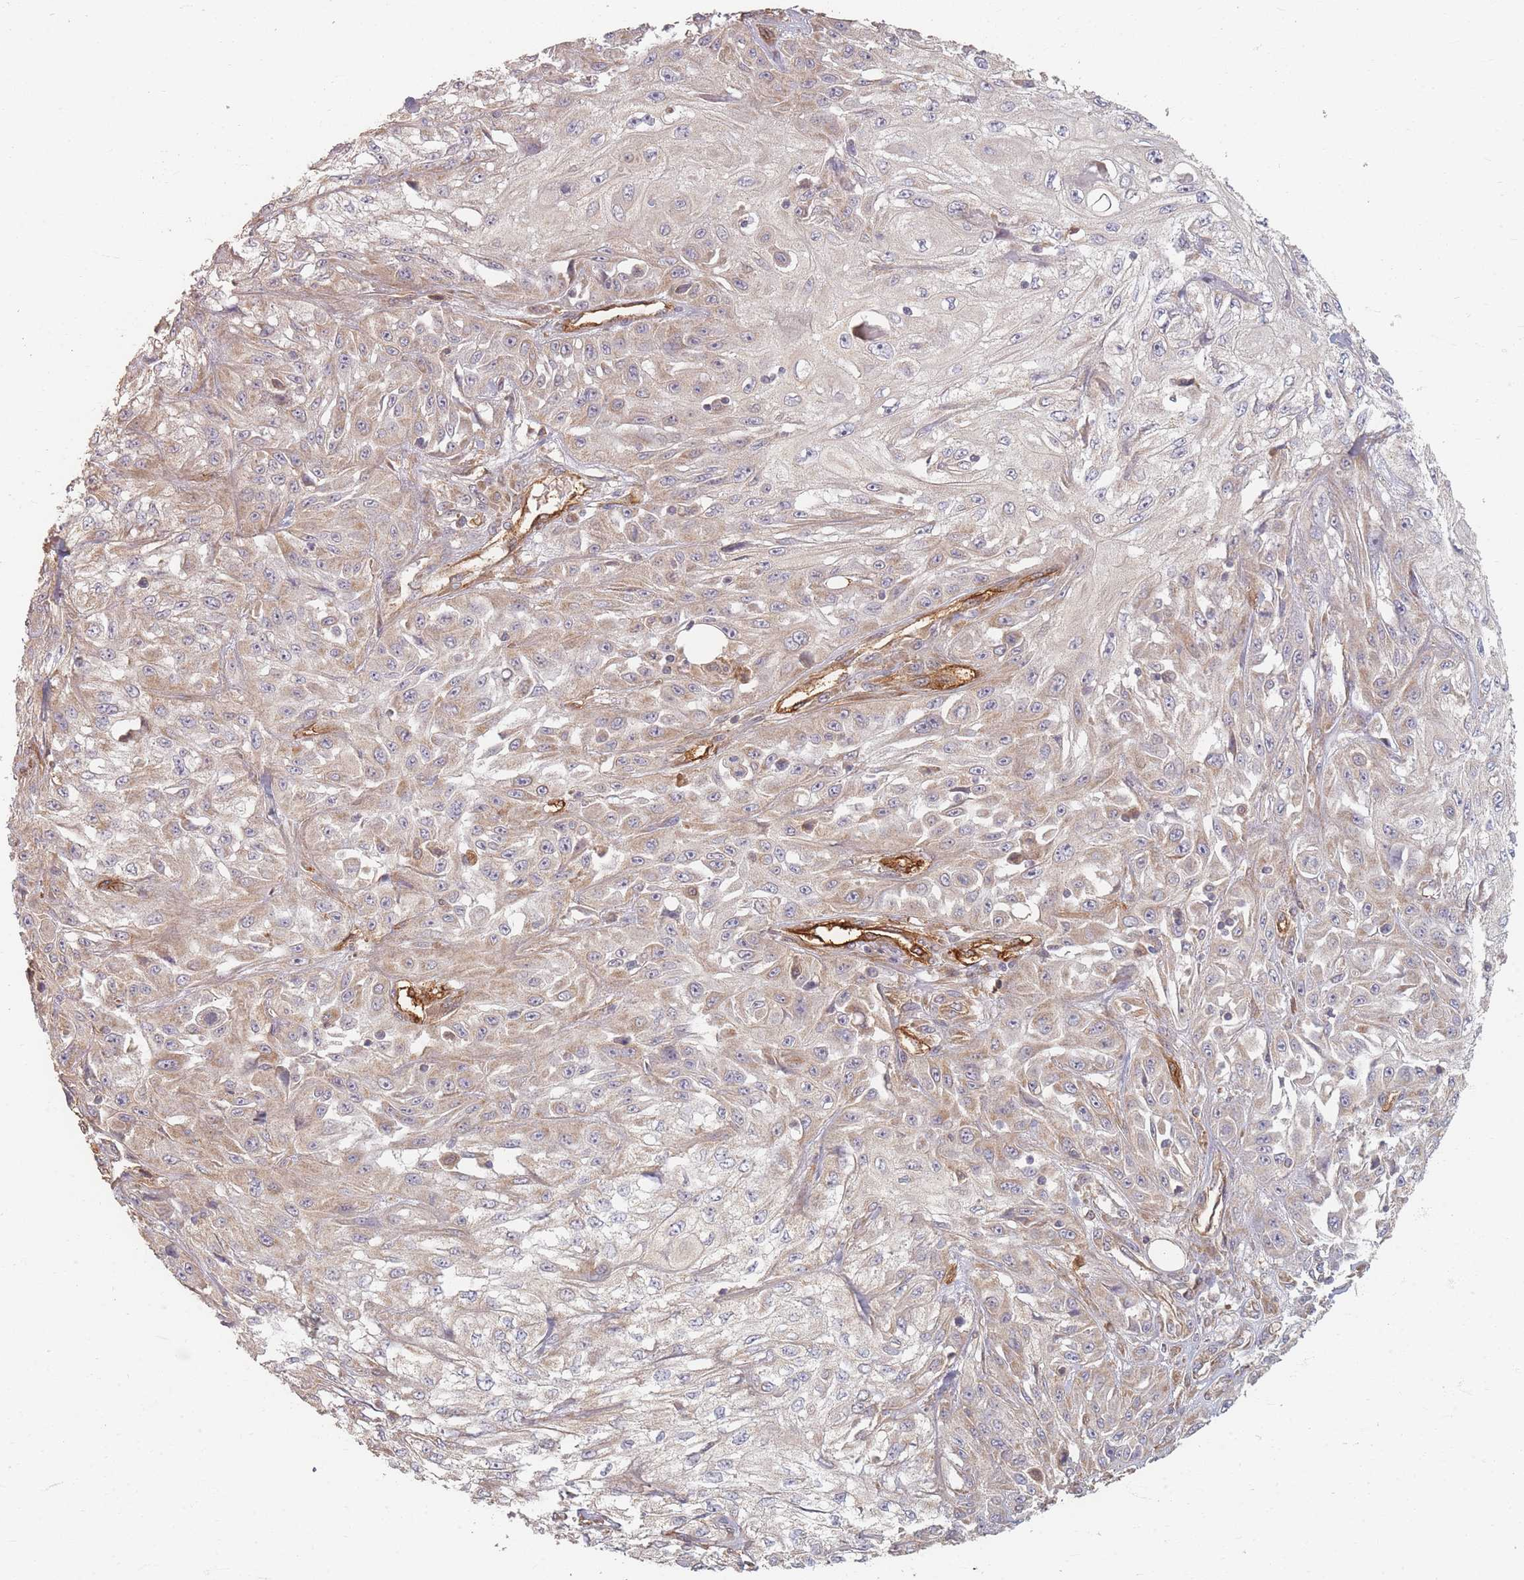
{"staining": {"intensity": "weak", "quantity": "25%-75%", "location": "cytoplasmic/membranous"}, "tissue": "skin cancer", "cell_type": "Tumor cells", "image_type": "cancer", "snomed": [{"axis": "morphology", "description": "Squamous cell carcinoma, NOS"}, {"axis": "morphology", "description": "Squamous cell carcinoma, metastatic, NOS"}, {"axis": "topography", "description": "Skin"}, {"axis": "topography", "description": "Lymph node"}], "caption": "Protein expression analysis of human skin cancer (squamous cell carcinoma) reveals weak cytoplasmic/membranous positivity in about 25%-75% of tumor cells. The staining is performed using DAB brown chromogen to label protein expression. The nuclei are counter-stained blue using hematoxylin.", "gene": "MRPS6", "patient": {"sex": "male", "age": 75}}